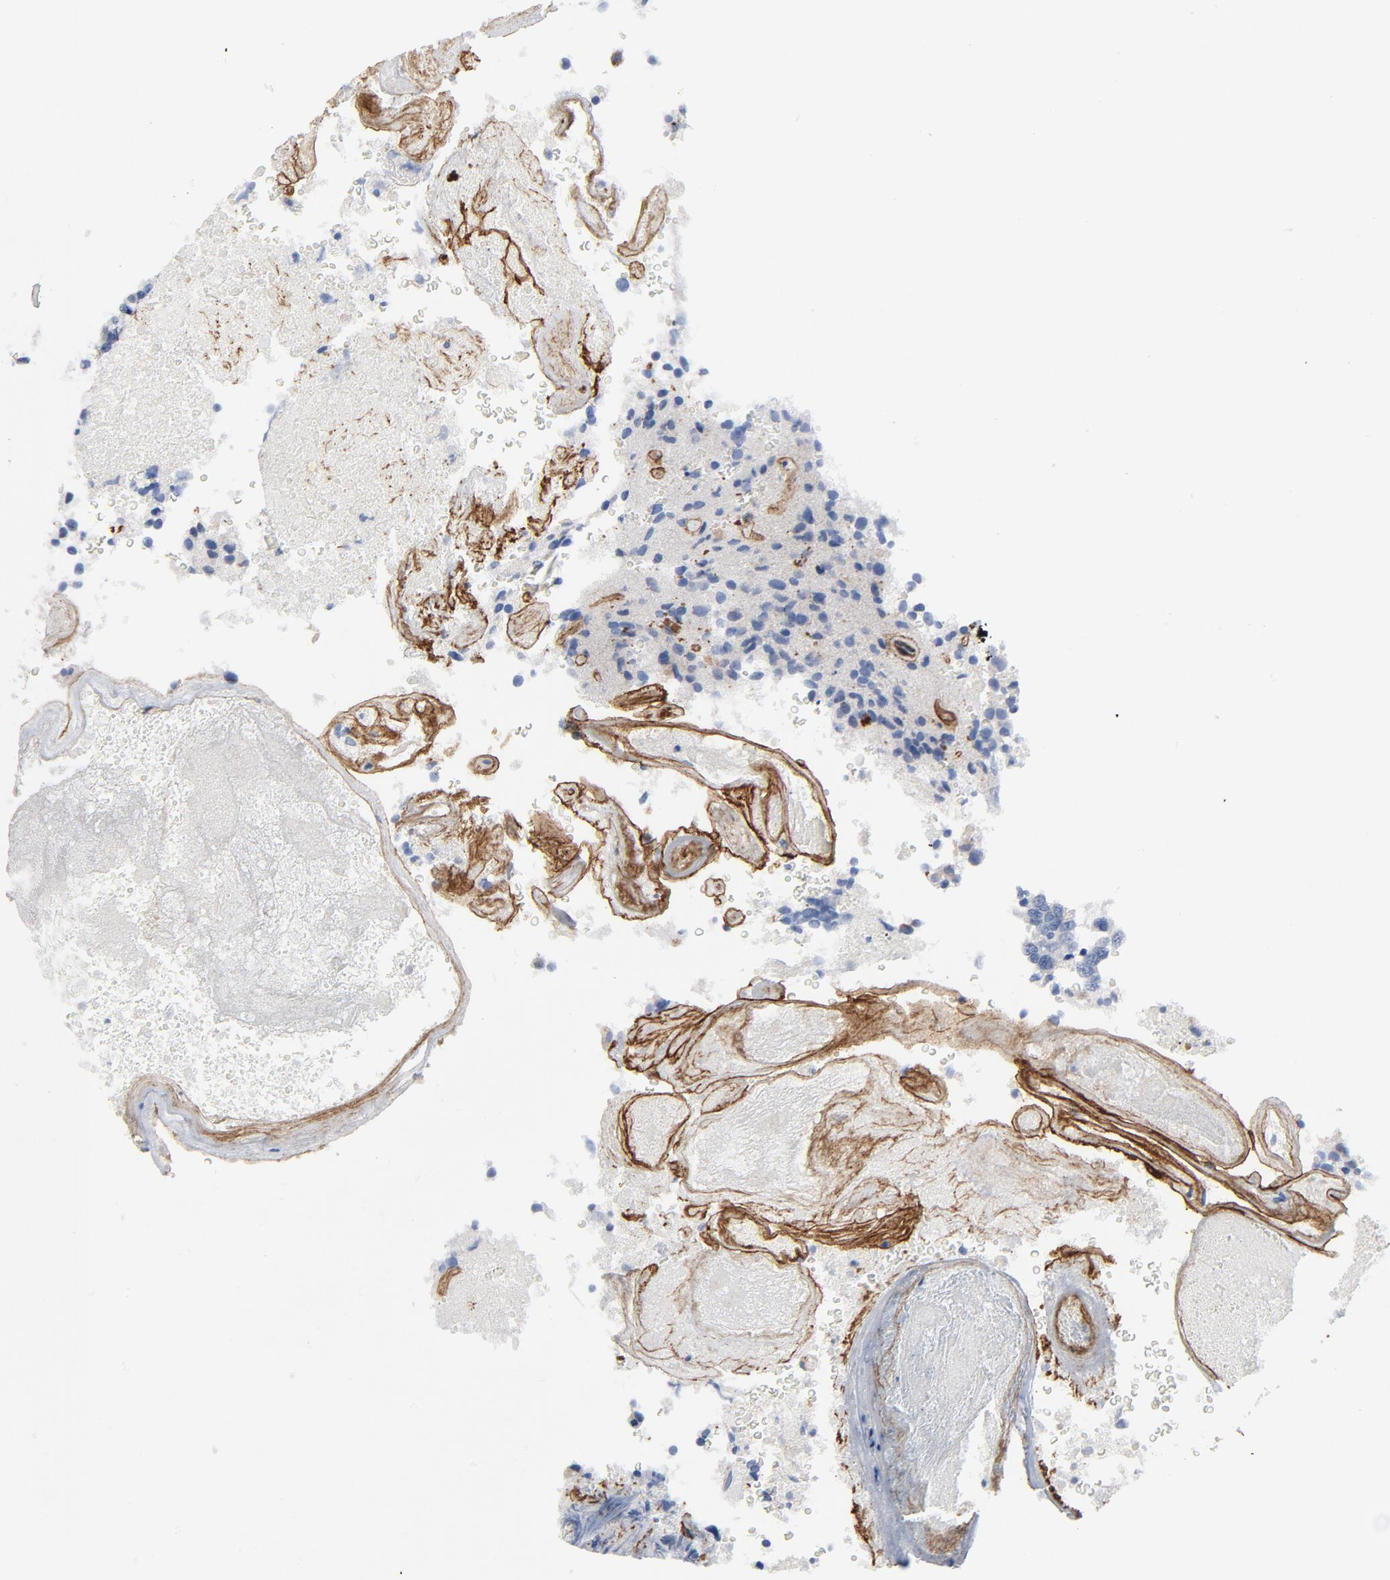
{"staining": {"intensity": "negative", "quantity": "none", "location": "none"}, "tissue": "glioma", "cell_type": "Tumor cells", "image_type": "cancer", "snomed": [{"axis": "morphology", "description": "Normal tissue, NOS"}, {"axis": "morphology", "description": "Glioma, malignant, High grade"}, {"axis": "topography", "description": "Cerebral cortex"}], "caption": "High magnification brightfield microscopy of malignant glioma (high-grade) stained with DAB (brown) and counterstained with hematoxylin (blue): tumor cells show no significant expression.", "gene": "LAMC1", "patient": {"sex": "male", "age": 75}}